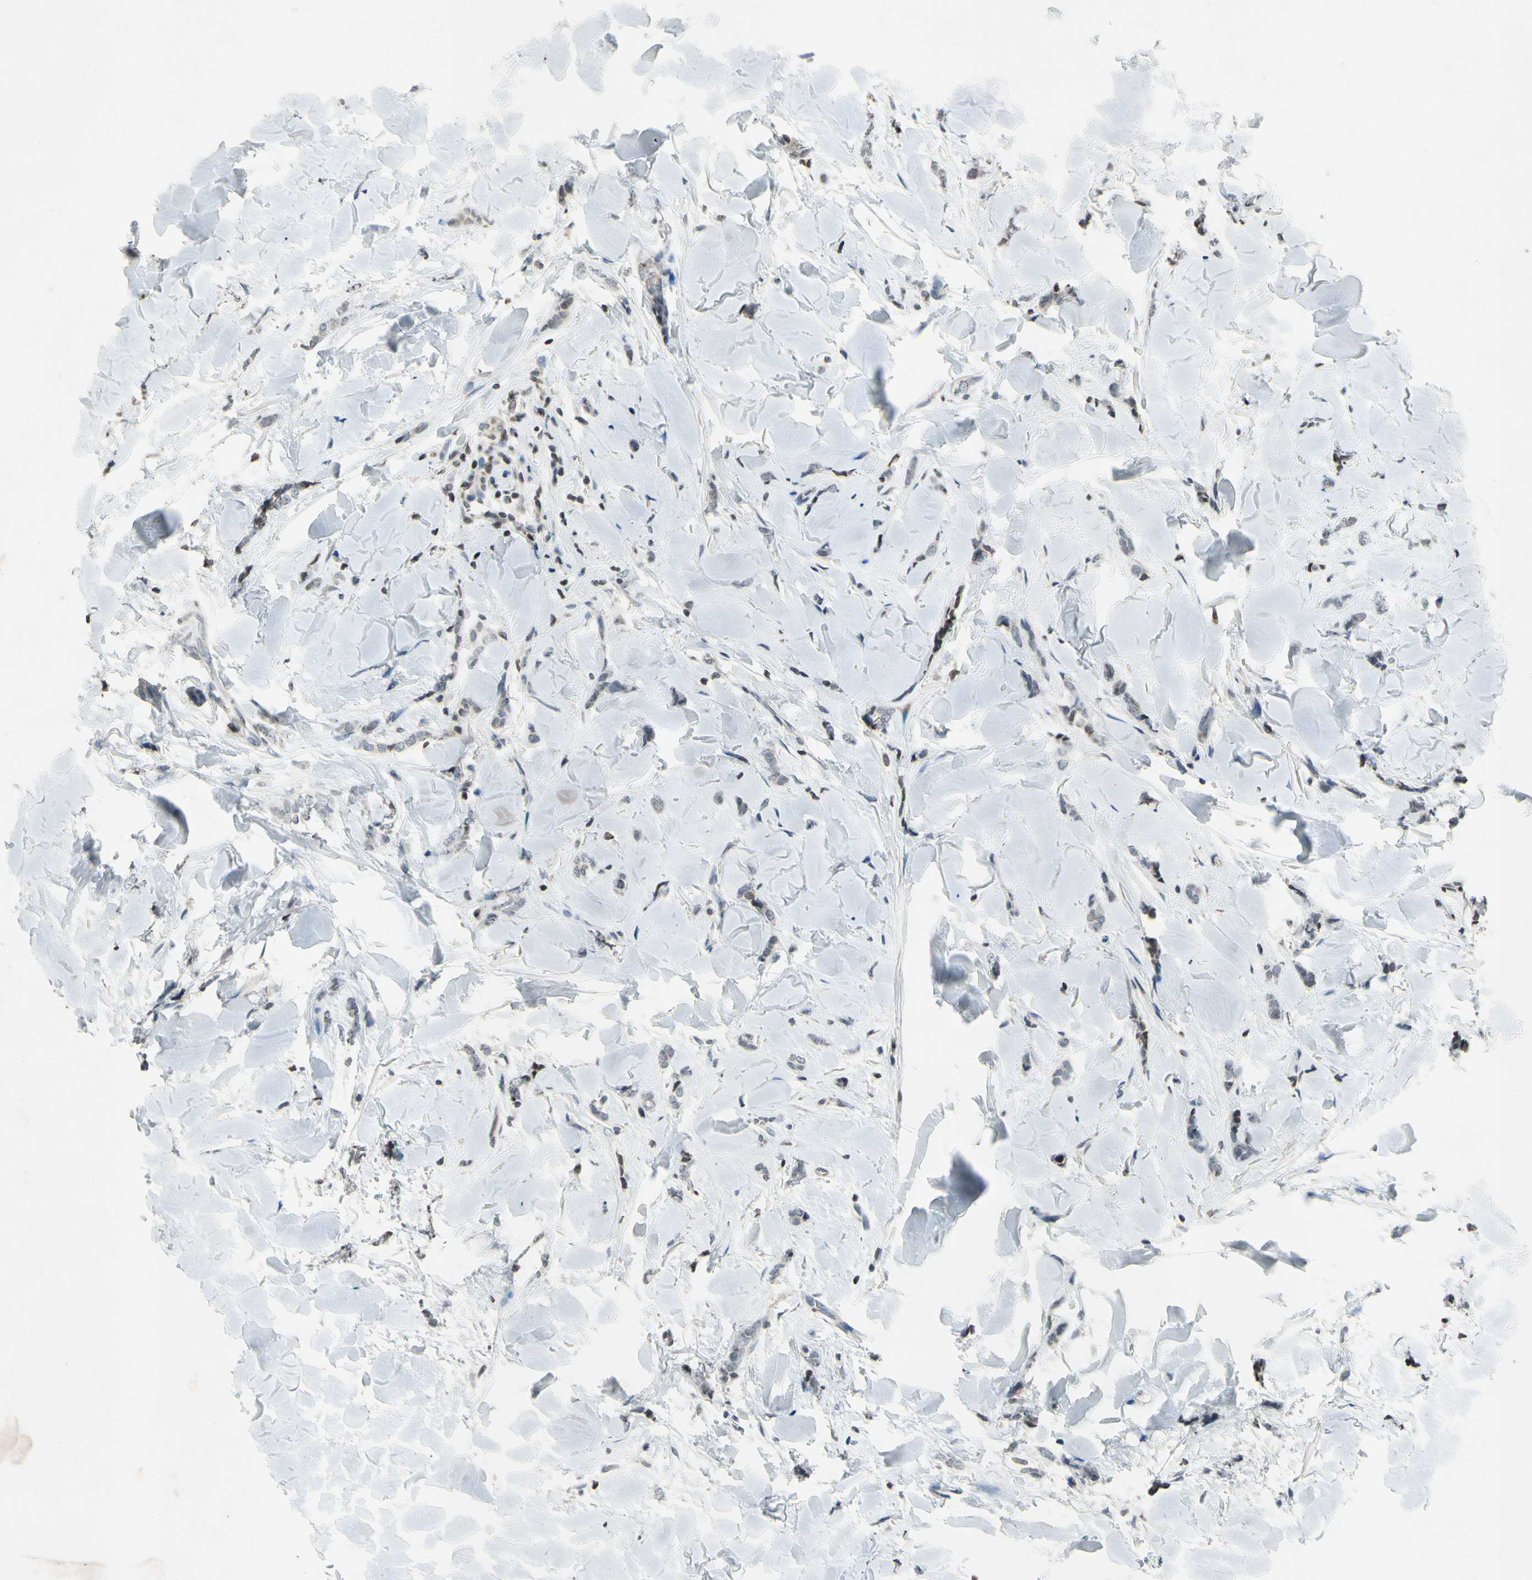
{"staining": {"intensity": "weak", "quantity": "25%-75%", "location": "cytoplasmic/membranous"}, "tissue": "breast cancer", "cell_type": "Tumor cells", "image_type": "cancer", "snomed": [{"axis": "morphology", "description": "Lobular carcinoma"}, {"axis": "topography", "description": "Skin"}, {"axis": "topography", "description": "Breast"}], "caption": "Weak cytoplasmic/membranous protein positivity is seen in about 25%-75% of tumor cells in breast cancer (lobular carcinoma).", "gene": "CLDN11", "patient": {"sex": "female", "age": 46}}